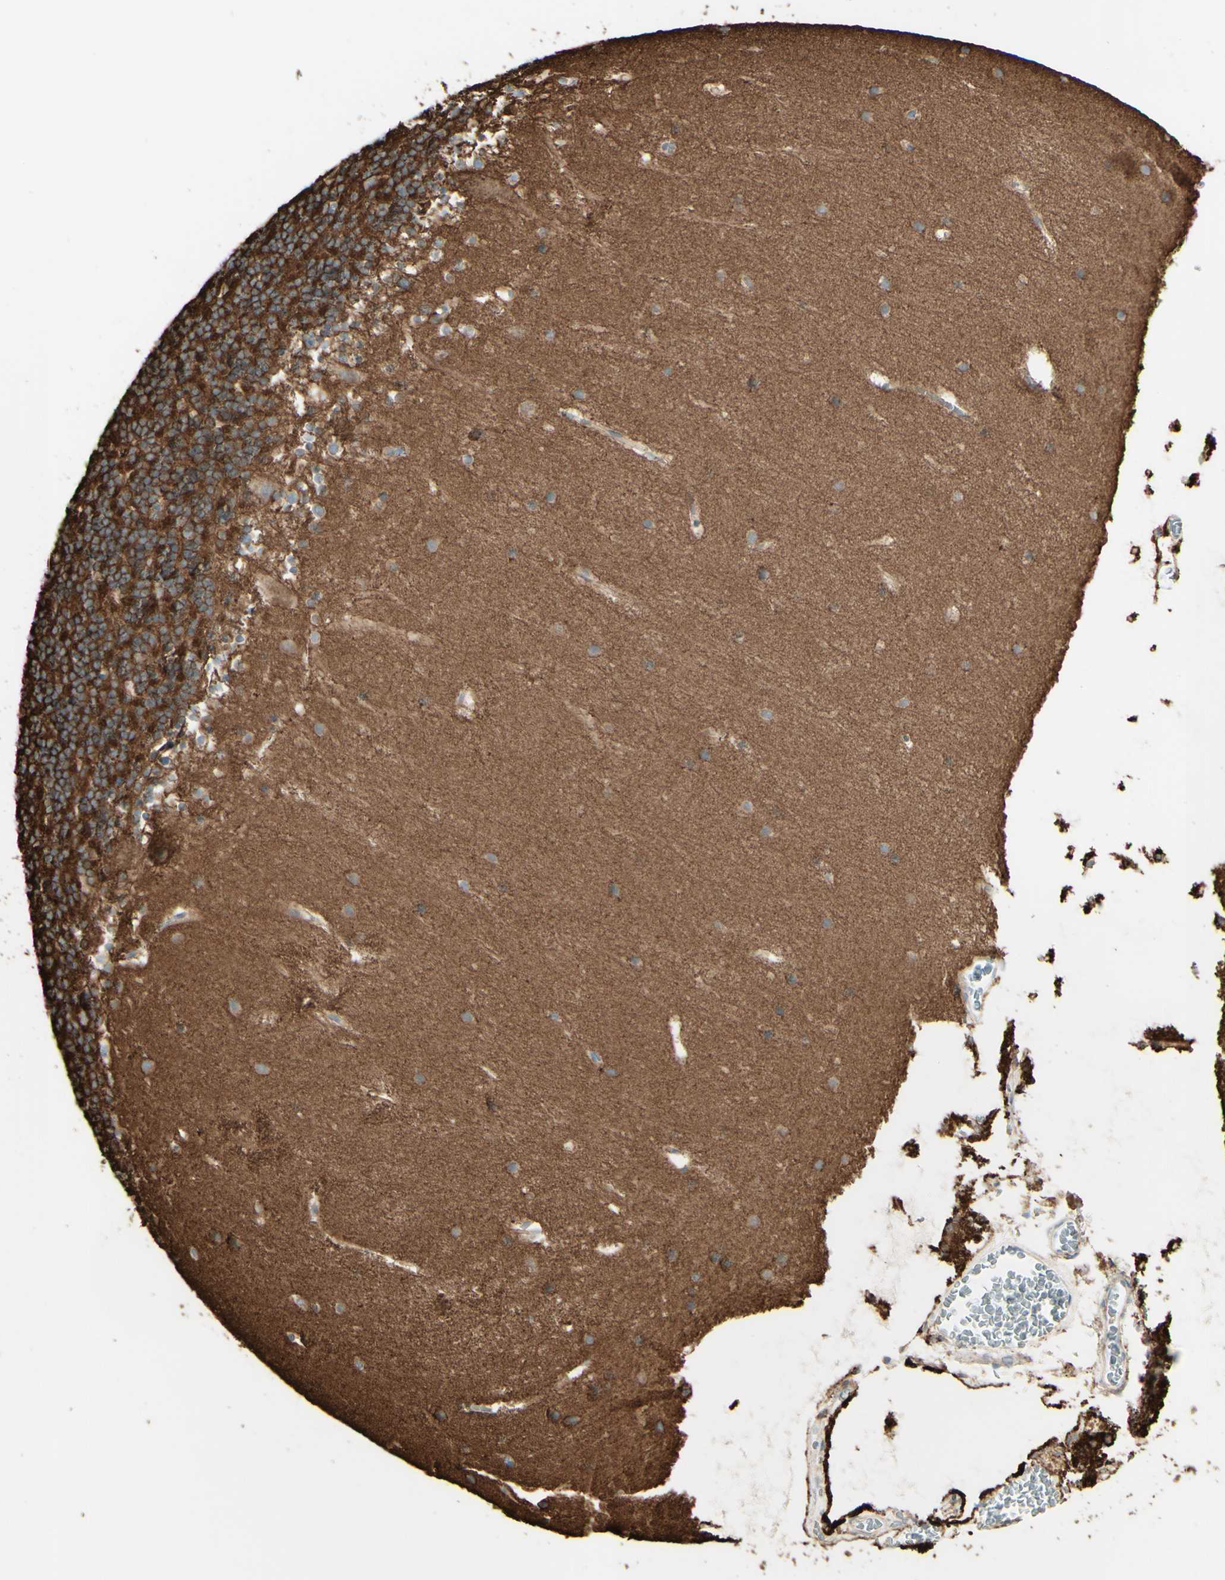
{"staining": {"intensity": "strong", "quantity": ">75%", "location": "cytoplasmic/membranous"}, "tissue": "cerebellum", "cell_type": "Cells in granular layer", "image_type": "normal", "snomed": [{"axis": "morphology", "description": "Normal tissue, NOS"}, {"axis": "topography", "description": "Cerebellum"}], "caption": "IHC photomicrograph of benign cerebellum: human cerebellum stained using IHC demonstrates high levels of strong protein expression localized specifically in the cytoplasmic/membranous of cells in granular layer, appearing as a cytoplasmic/membranous brown color.", "gene": "RNF149", "patient": {"sex": "male", "age": 45}}